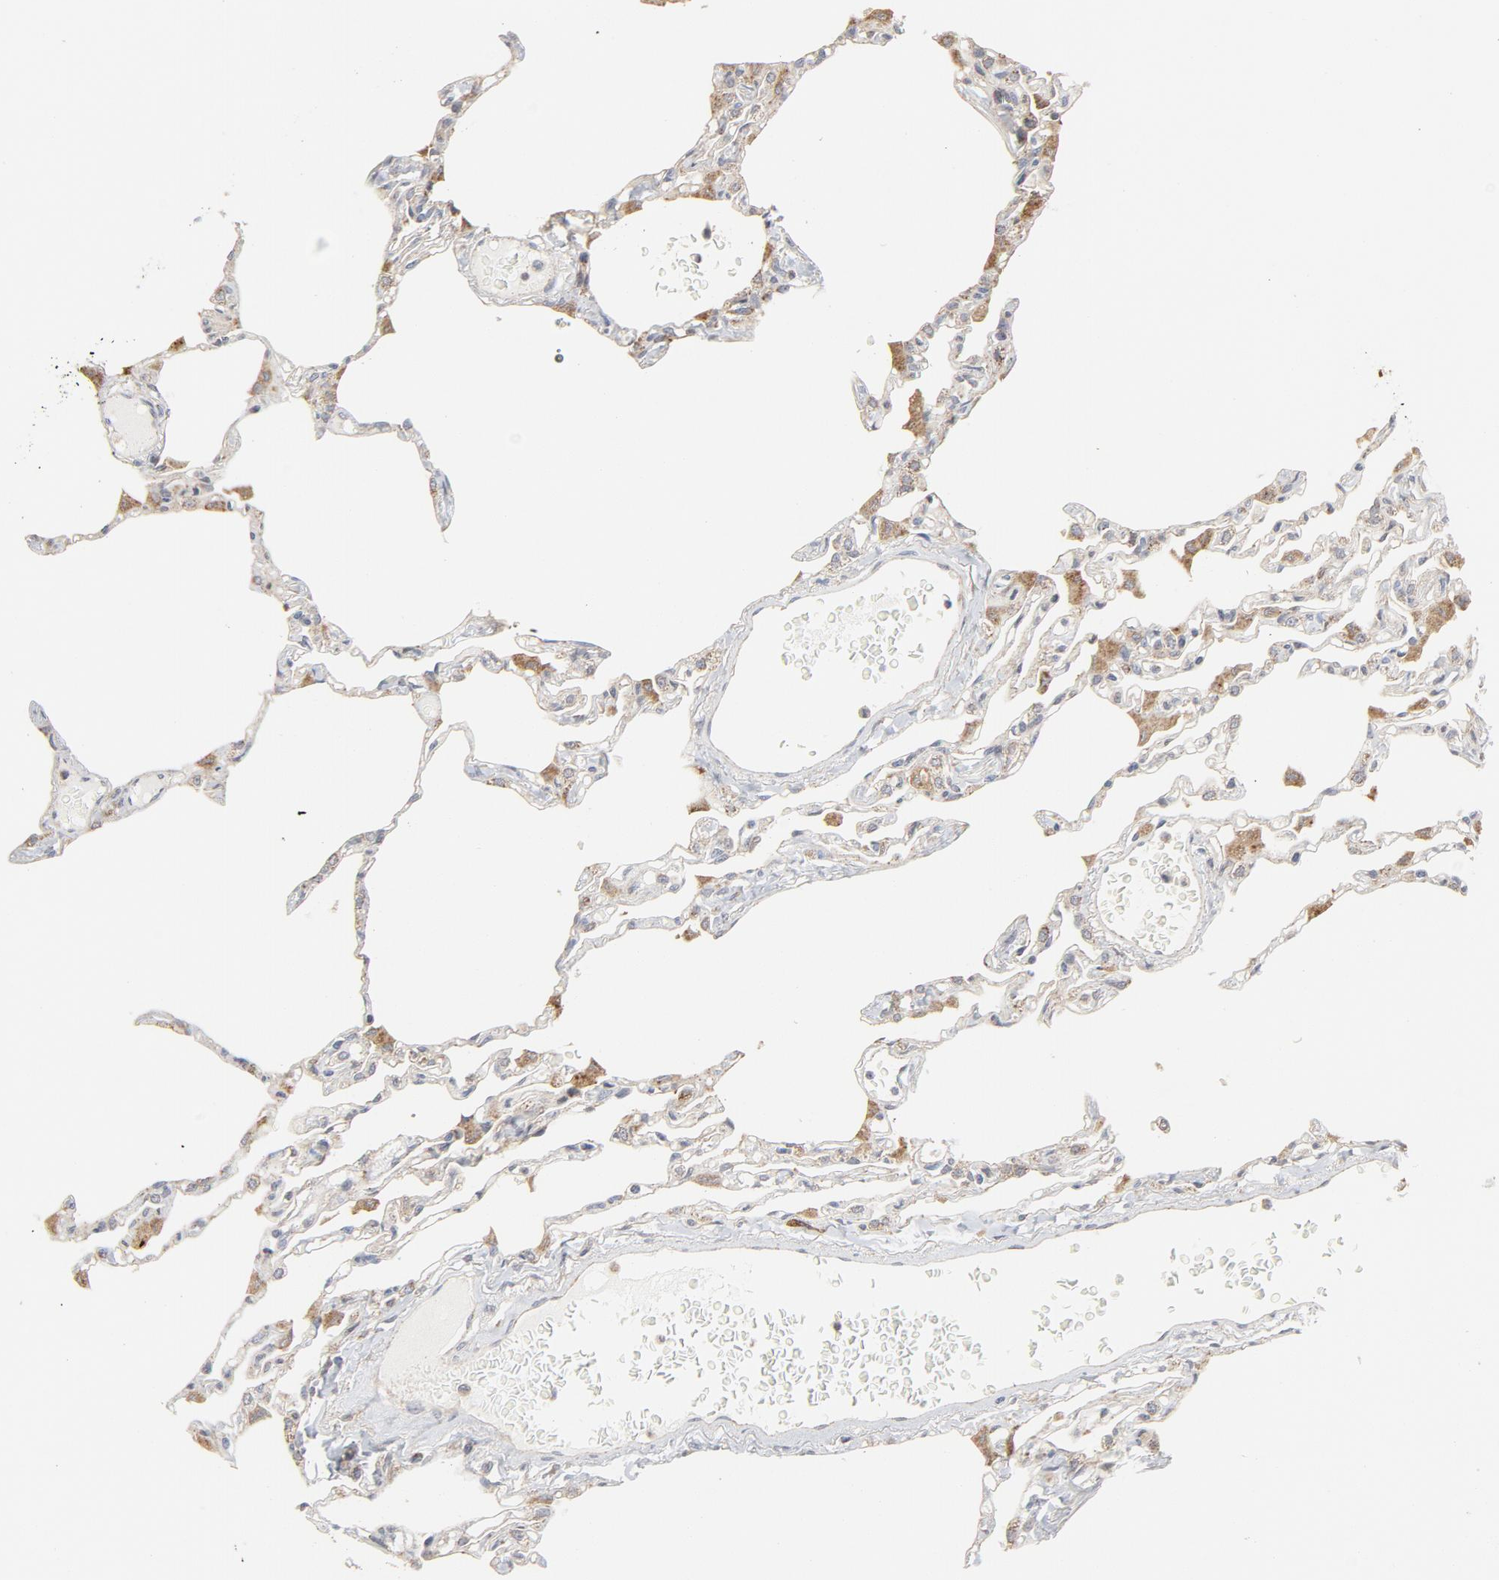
{"staining": {"intensity": "weak", "quantity": "25%-75%", "location": "cytoplasmic/membranous"}, "tissue": "lung", "cell_type": "Alveolar cells", "image_type": "normal", "snomed": [{"axis": "morphology", "description": "Normal tissue, NOS"}, {"axis": "topography", "description": "Lung"}], "caption": "A brown stain shows weak cytoplasmic/membranous staining of a protein in alveolar cells of normal lung.", "gene": "RAPGEF4", "patient": {"sex": "female", "age": 49}}